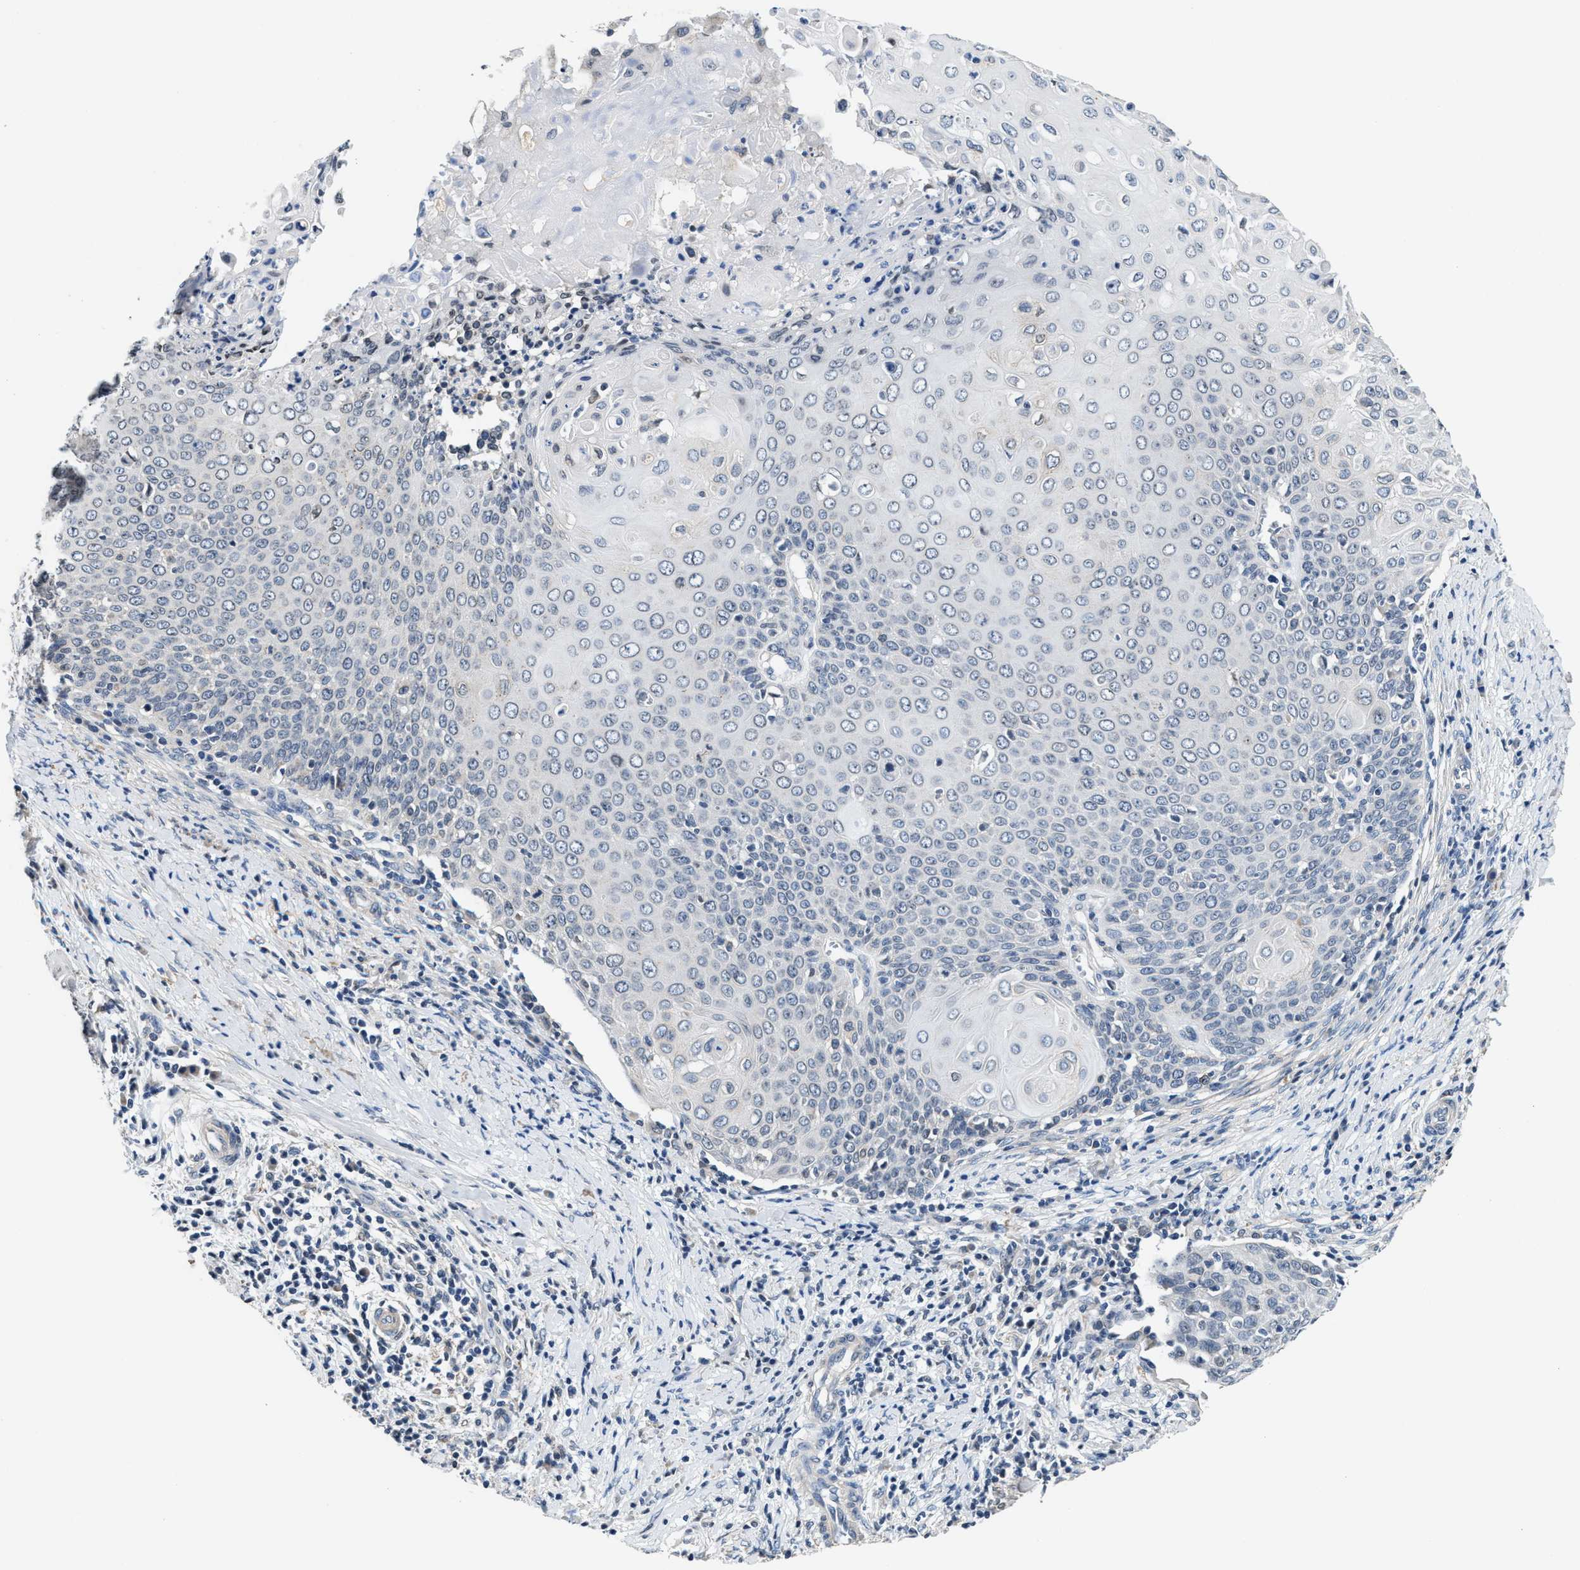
{"staining": {"intensity": "negative", "quantity": "none", "location": "none"}, "tissue": "cervical cancer", "cell_type": "Tumor cells", "image_type": "cancer", "snomed": [{"axis": "morphology", "description": "Squamous cell carcinoma, NOS"}, {"axis": "topography", "description": "Cervix"}], "caption": "Squamous cell carcinoma (cervical) stained for a protein using IHC shows no positivity tumor cells.", "gene": "MYH3", "patient": {"sex": "female", "age": 39}}